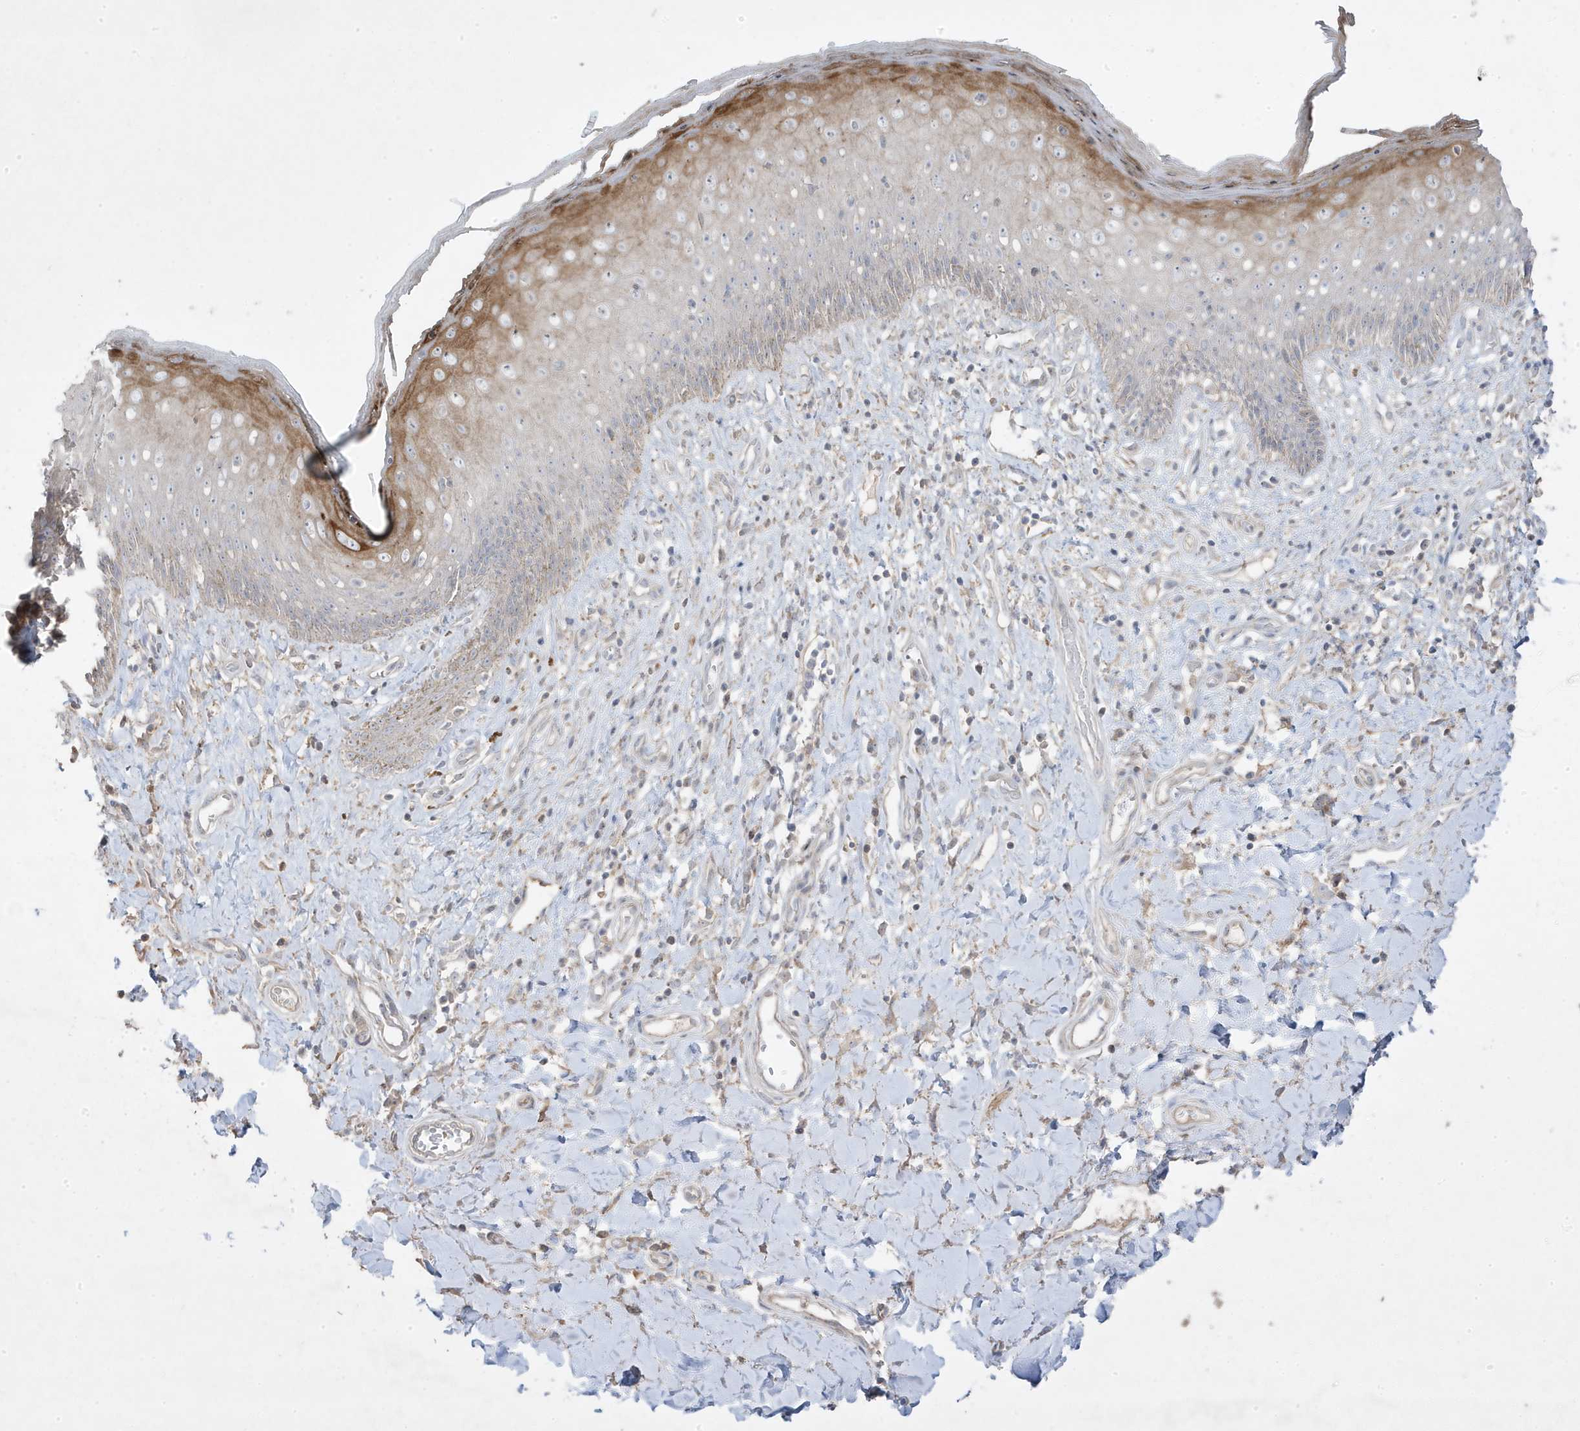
{"staining": {"intensity": "strong", "quantity": "<25%", "location": "cytoplasmic/membranous"}, "tissue": "skin", "cell_type": "Epidermal cells", "image_type": "normal", "snomed": [{"axis": "morphology", "description": "Normal tissue, NOS"}, {"axis": "morphology", "description": "Squamous cell carcinoma, NOS"}, {"axis": "topography", "description": "Vulva"}], "caption": "Strong cytoplasmic/membranous protein expression is identified in approximately <25% of epidermal cells in skin.", "gene": "RGL4", "patient": {"sex": "female", "age": 85}}